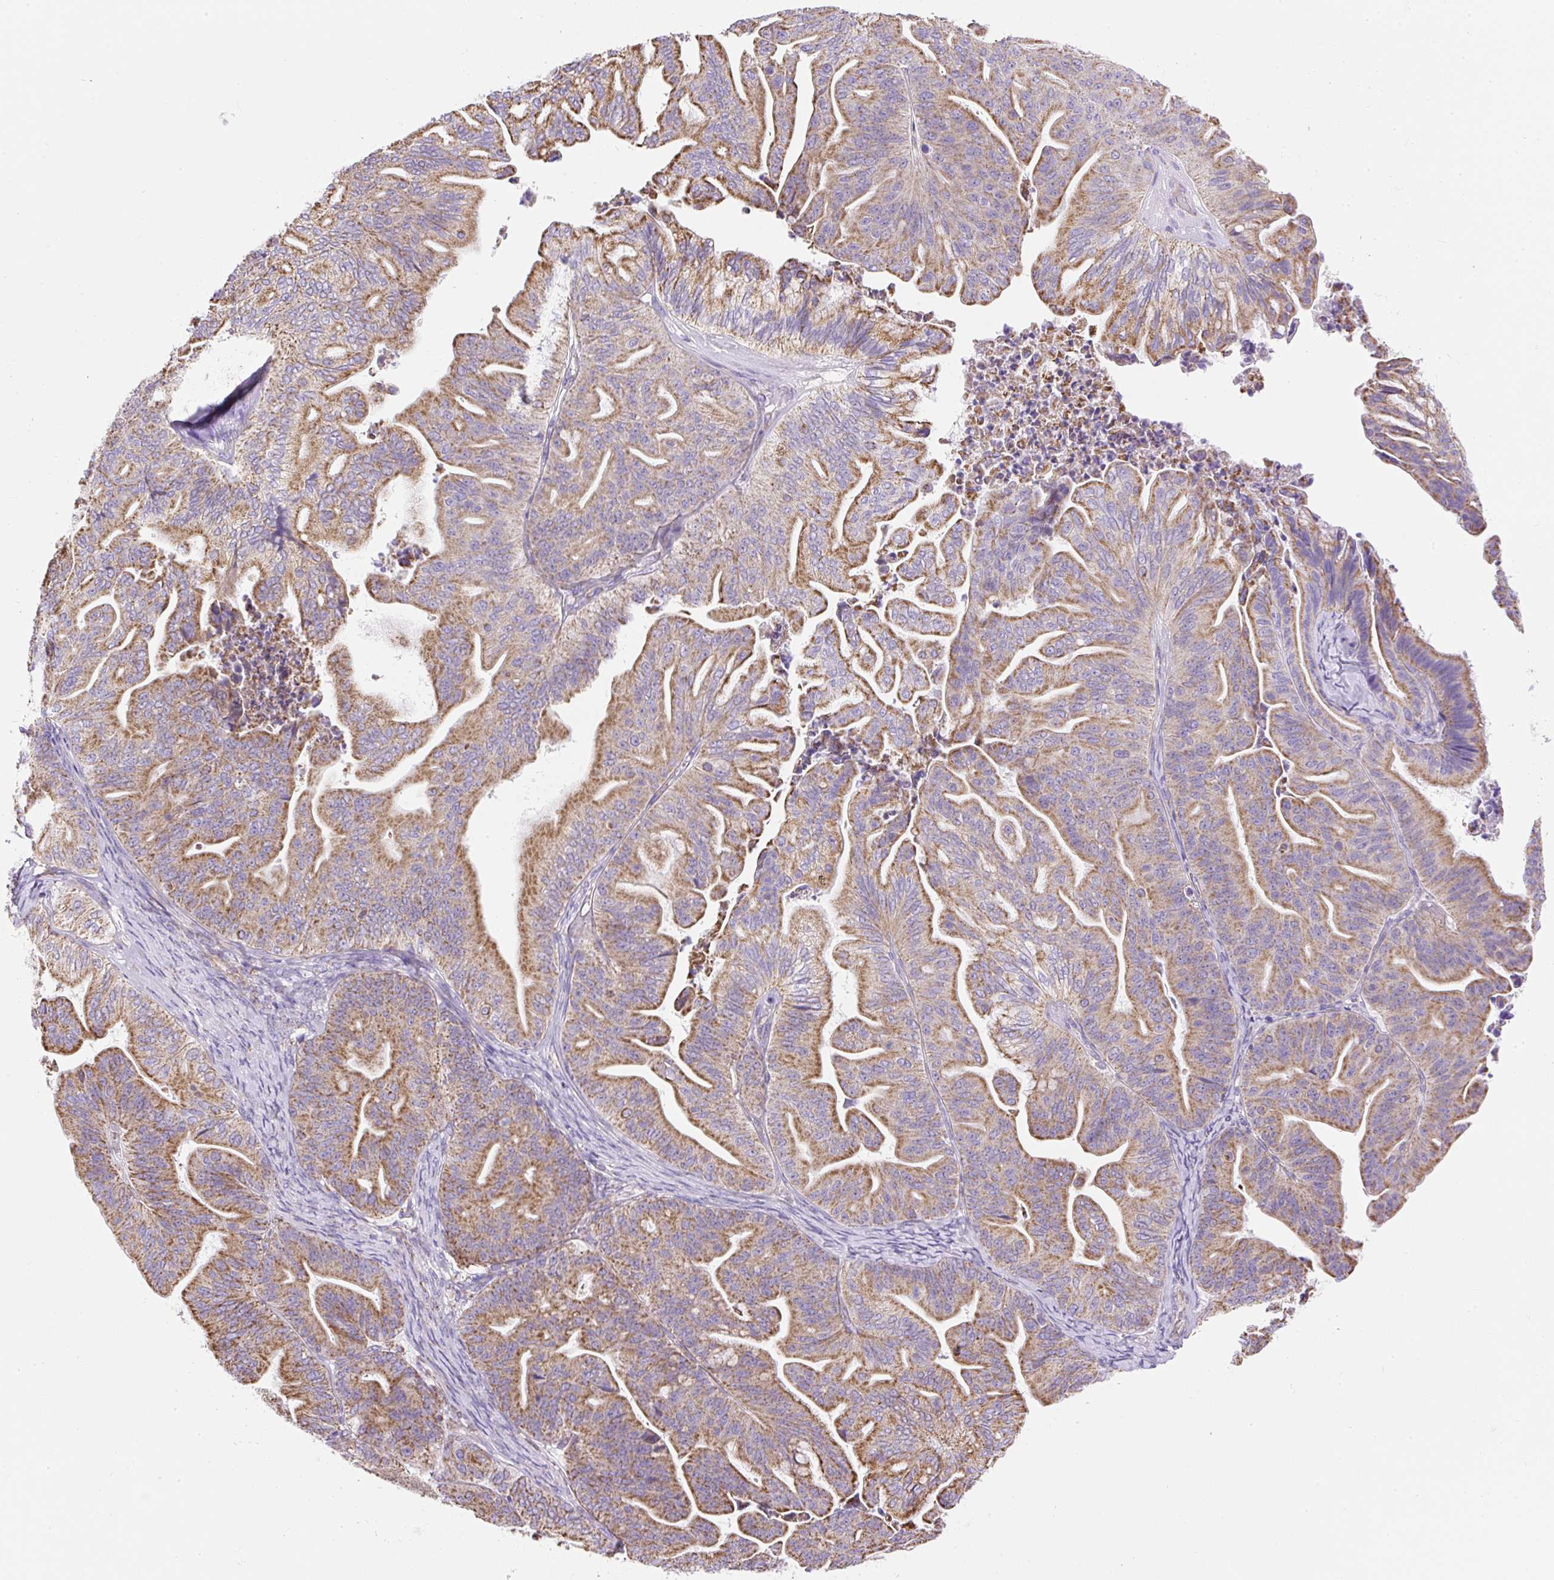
{"staining": {"intensity": "moderate", "quantity": ">75%", "location": "cytoplasmic/membranous"}, "tissue": "ovarian cancer", "cell_type": "Tumor cells", "image_type": "cancer", "snomed": [{"axis": "morphology", "description": "Cystadenocarcinoma, mucinous, NOS"}, {"axis": "topography", "description": "Ovary"}], "caption": "This is a micrograph of immunohistochemistry staining of ovarian cancer, which shows moderate staining in the cytoplasmic/membranous of tumor cells.", "gene": "DAAM2", "patient": {"sex": "female", "age": 67}}